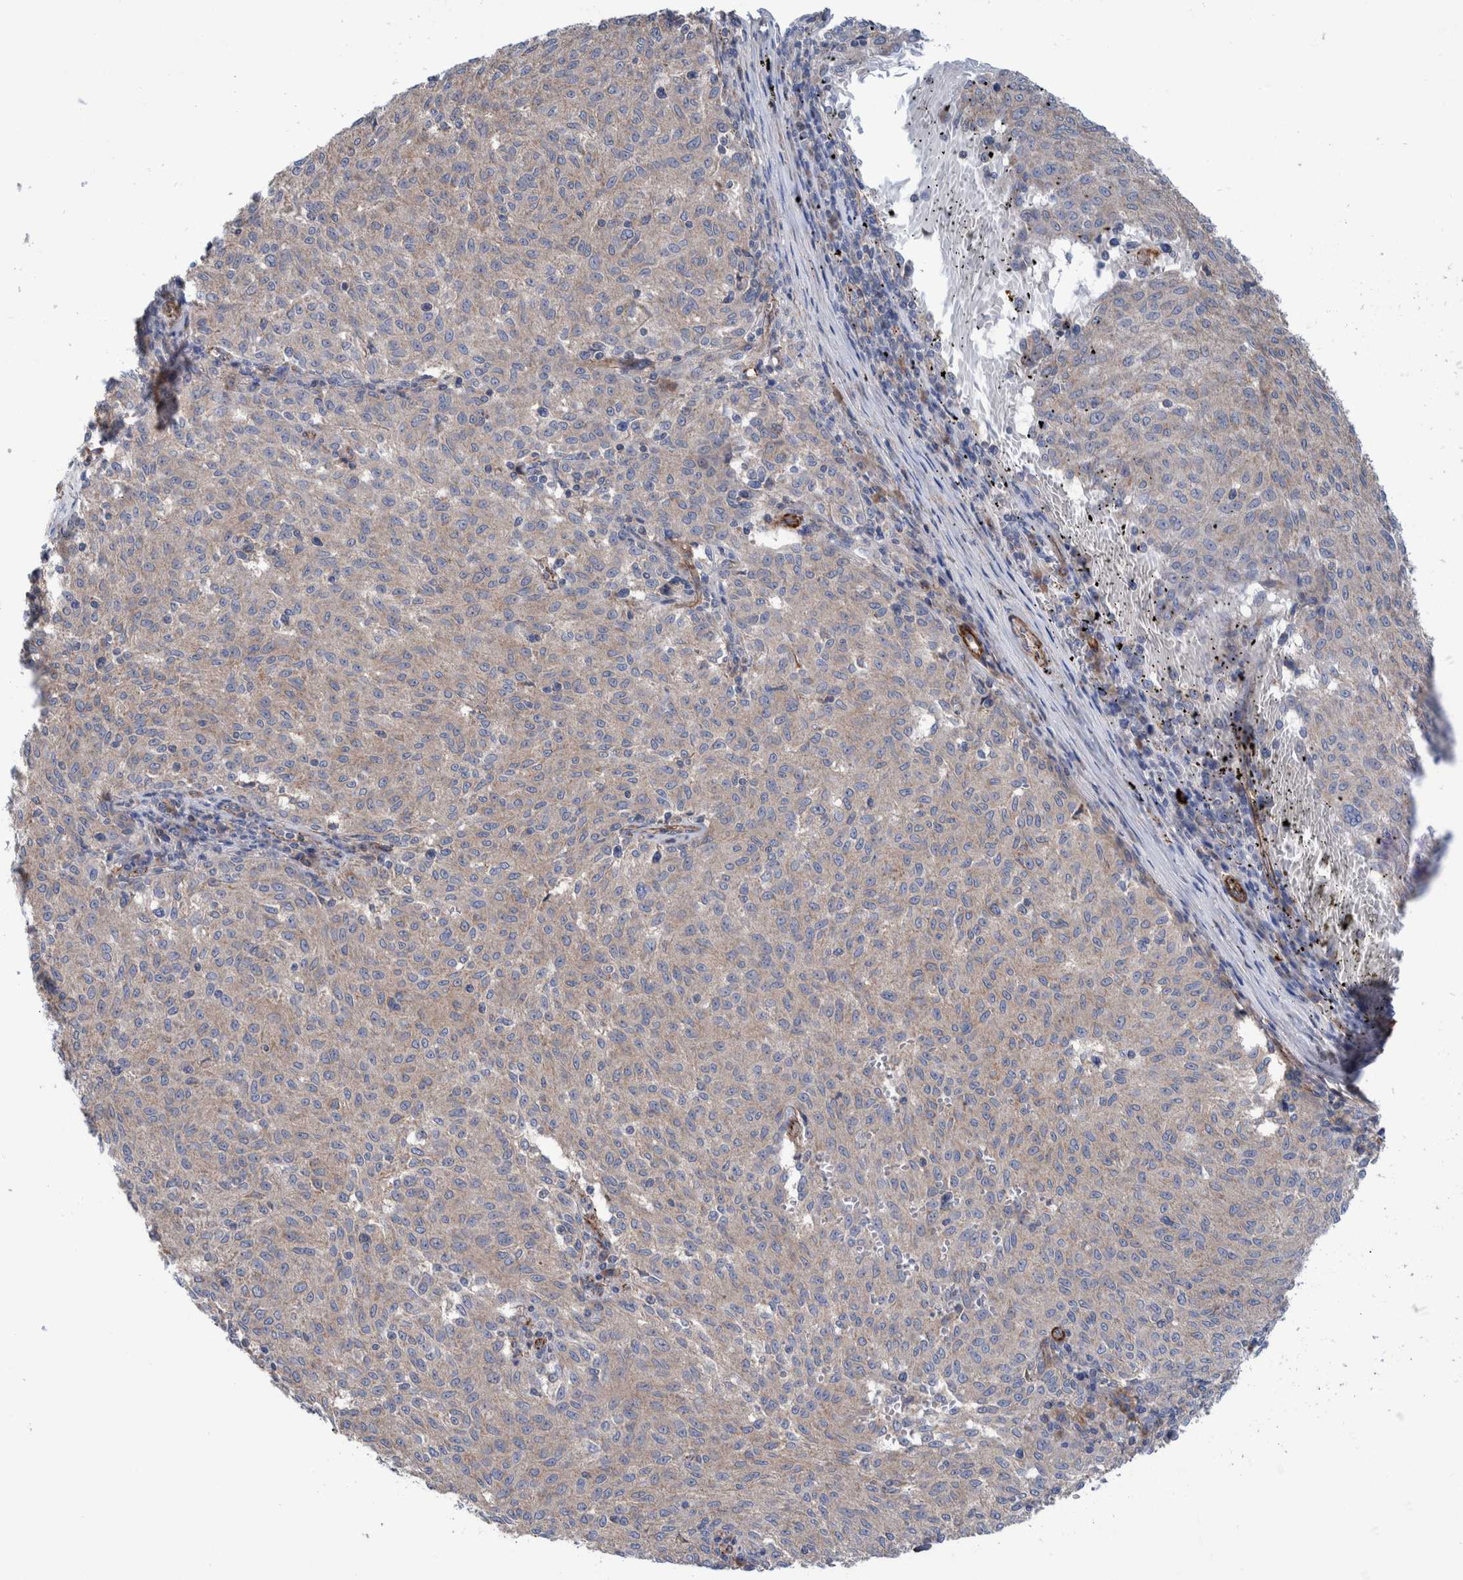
{"staining": {"intensity": "negative", "quantity": "none", "location": "none"}, "tissue": "melanoma", "cell_type": "Tumor cells", "image_type": "cancer", "snomed": [{"axis": "morphology", "description": "Malignant melanoma, NOS"}, {"axis": "topography", "description": "Skin"}], "caption": "Tumor cells are negative for brown protein staining in malignant melanoma.", "gene": "SLC25A10", "patient": {"sex": "female", "age": 72}}